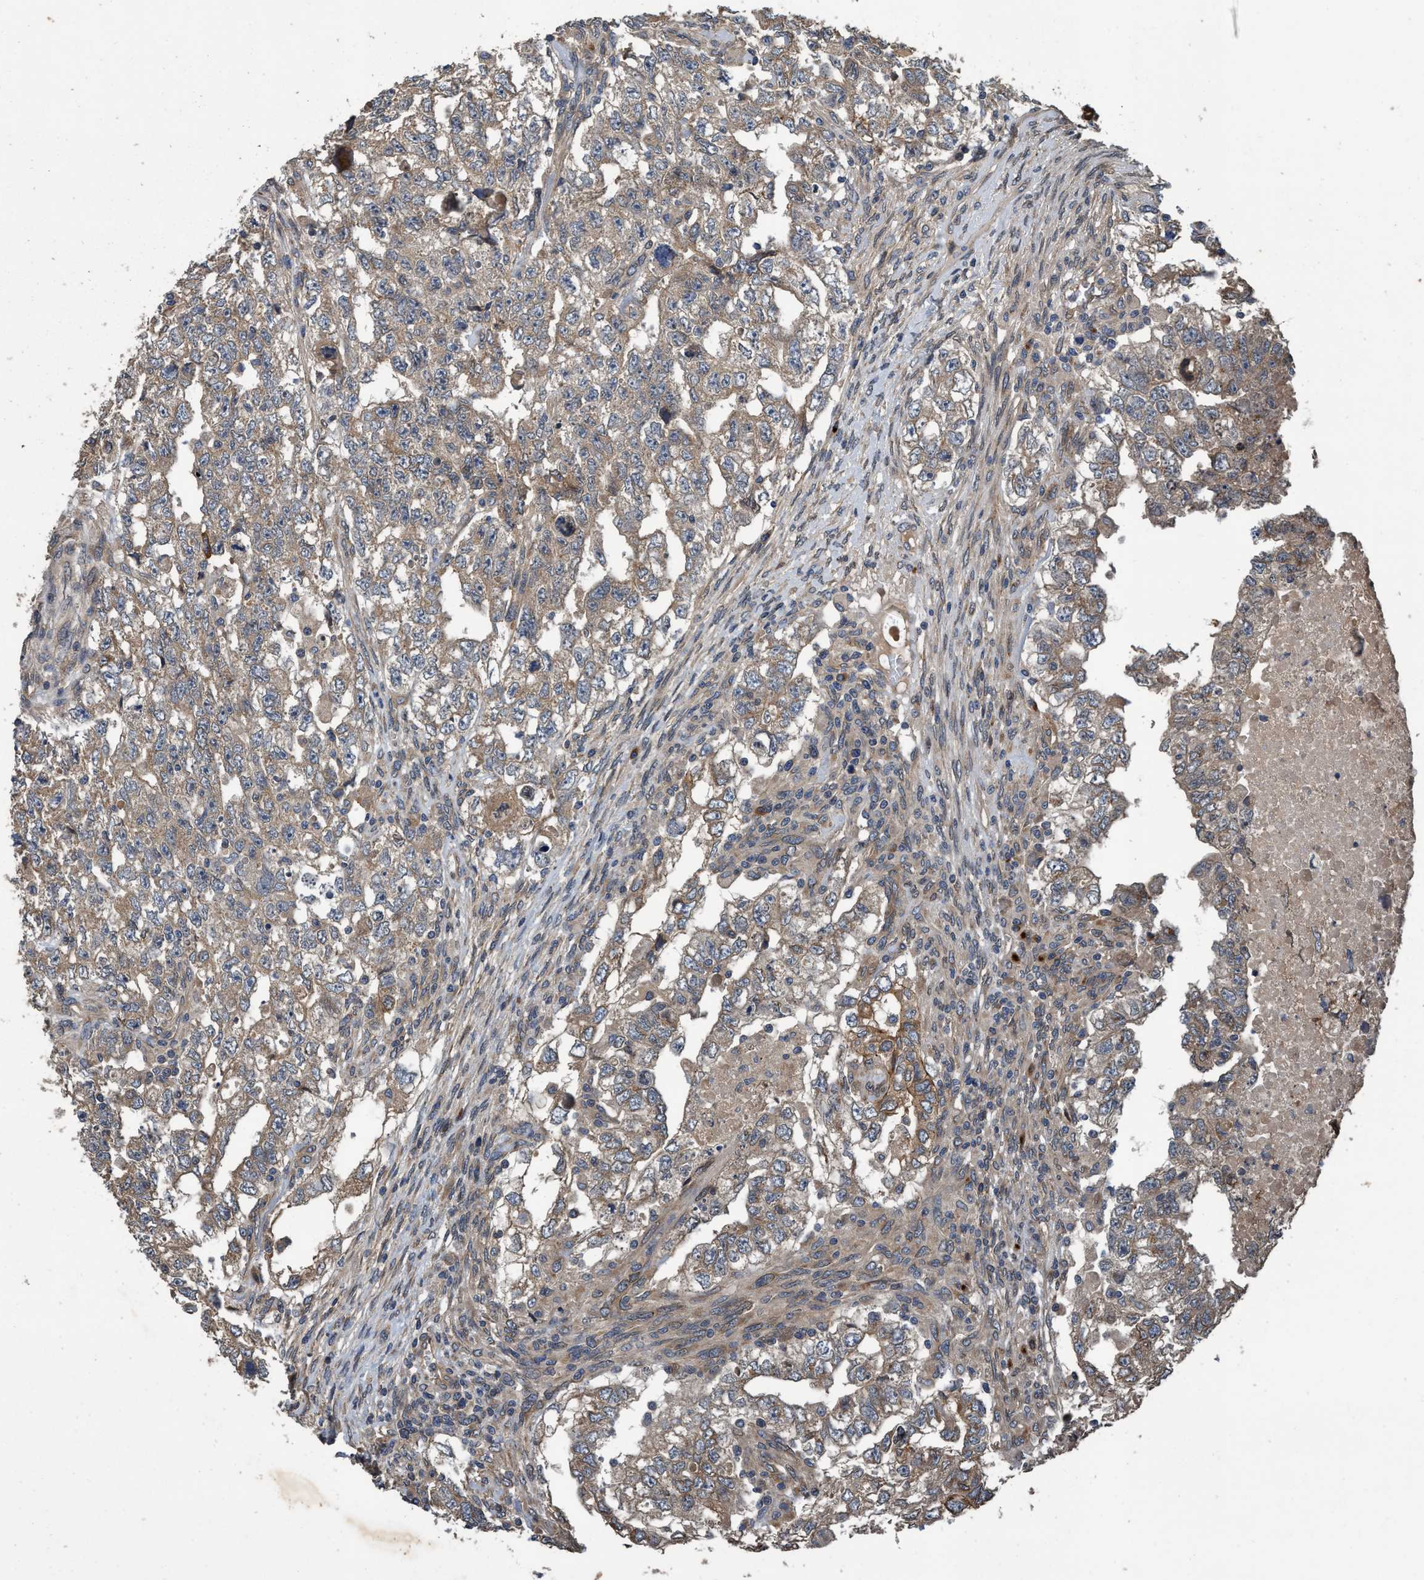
{"staining": {"intensity": "weak", "quantity": ">75%", "location": "cytoplasmic/membranous"}, "tissue": "testis cancer", "cell_type": "Tumor cells", "image_type": "cancer", "snomed": [{"axis": "morphology", "description": "Carcinoma, Embryonal, NOS"}, {"axis": "topography", "description": "Testis"}], "caption": "Protein staining of testis cancer tissue displays weak cytoplasmic/membranous staining in approximately >75% of tumor cells. (brown staining indicates protein expression, while blue staining denotes nuclei).", "gene": "MACC1", "patient": {"sex": "male", "age": 36}}